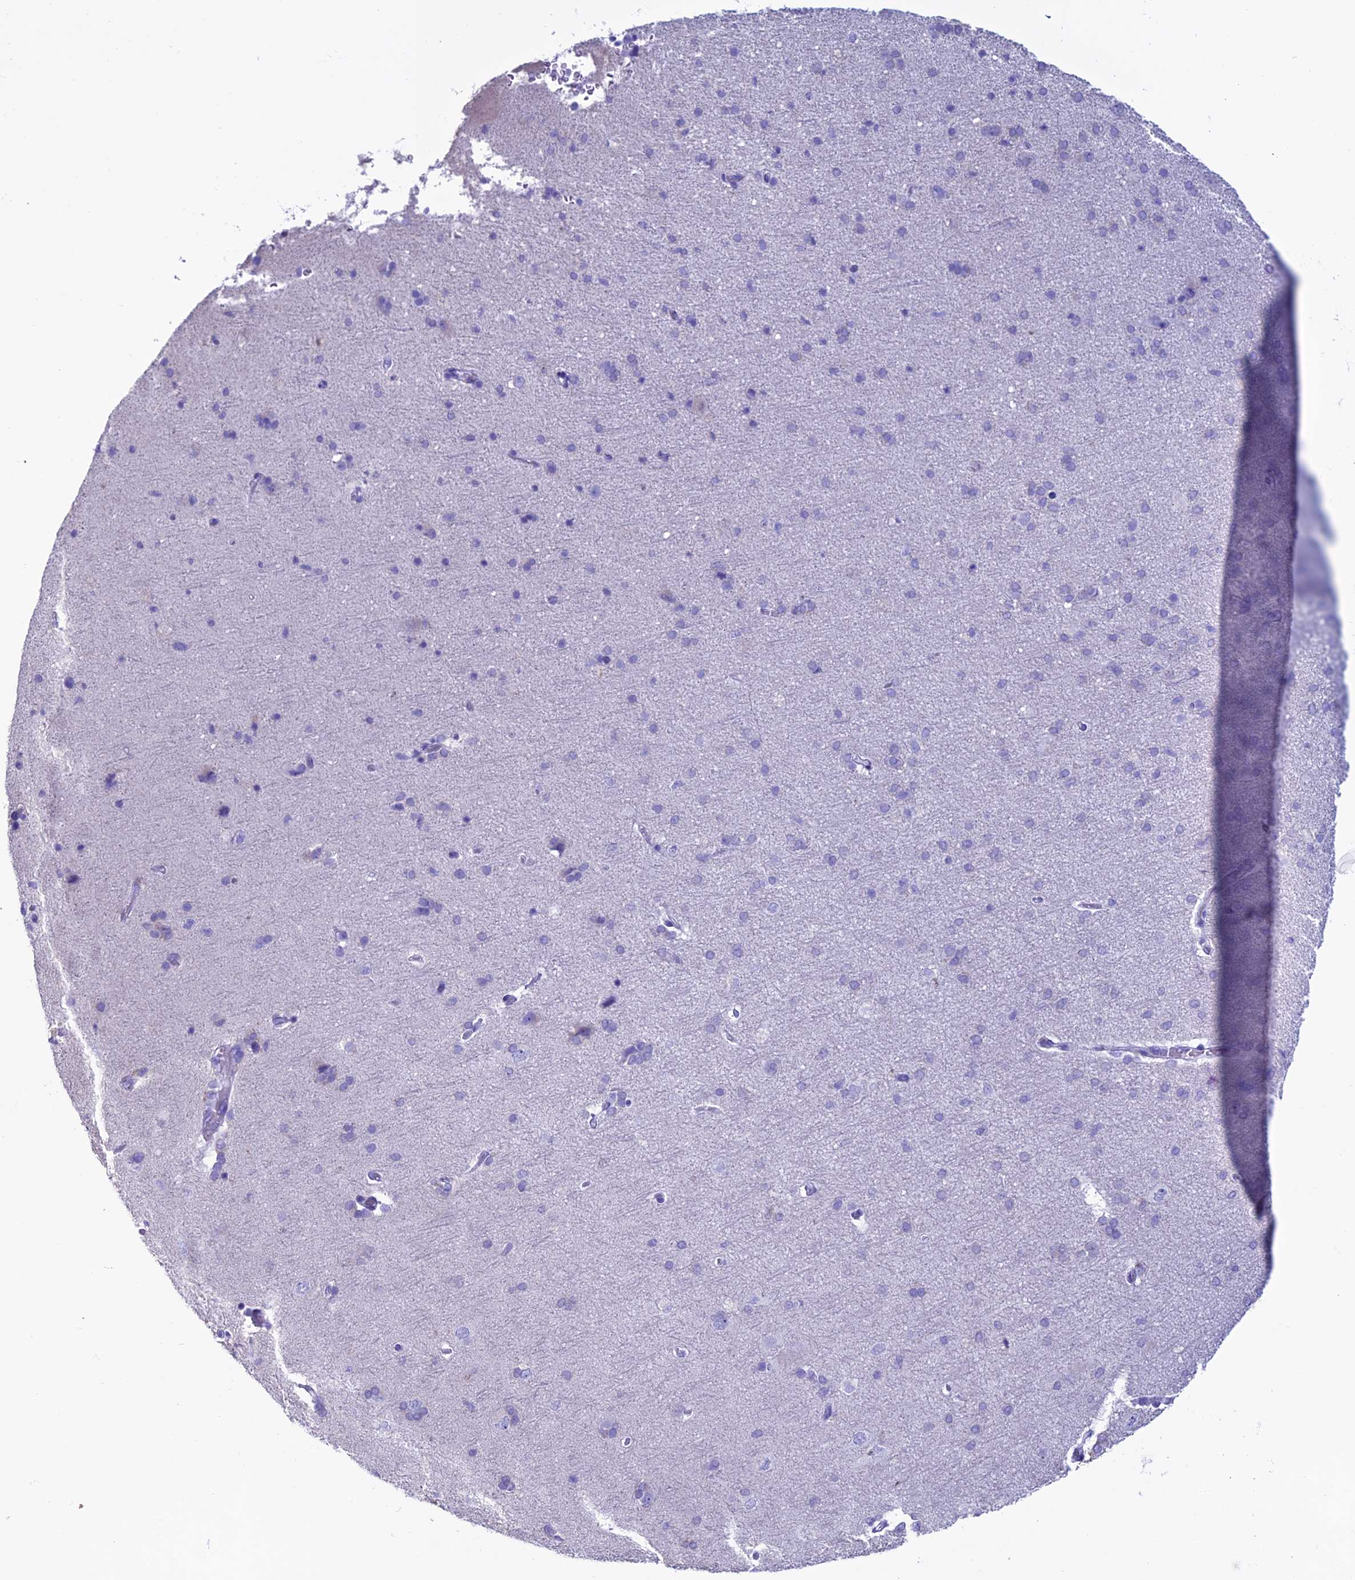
{"staining": {"intensity": "negative", "quantity": "none", "location": "none"}, "tissue": "cerebral cortex", "cell_type": "Endothelial cells", "image_type": "normal", "snomed": [{"axis": "morphology", "description": "Normal tissue, NOS"}, {"axis": "topography", "description": "Cerebral cortex"}], "caption": "This photomicrograph is of unremarkable cerebral cortex stained with immunohistochemistry (IHC) to label a protein in brown with the nuclei are counter-stained blue. There is no staining in endothelial cells.", "gene": "MZB1", "patient": {"sex": "male", "age": 62}}